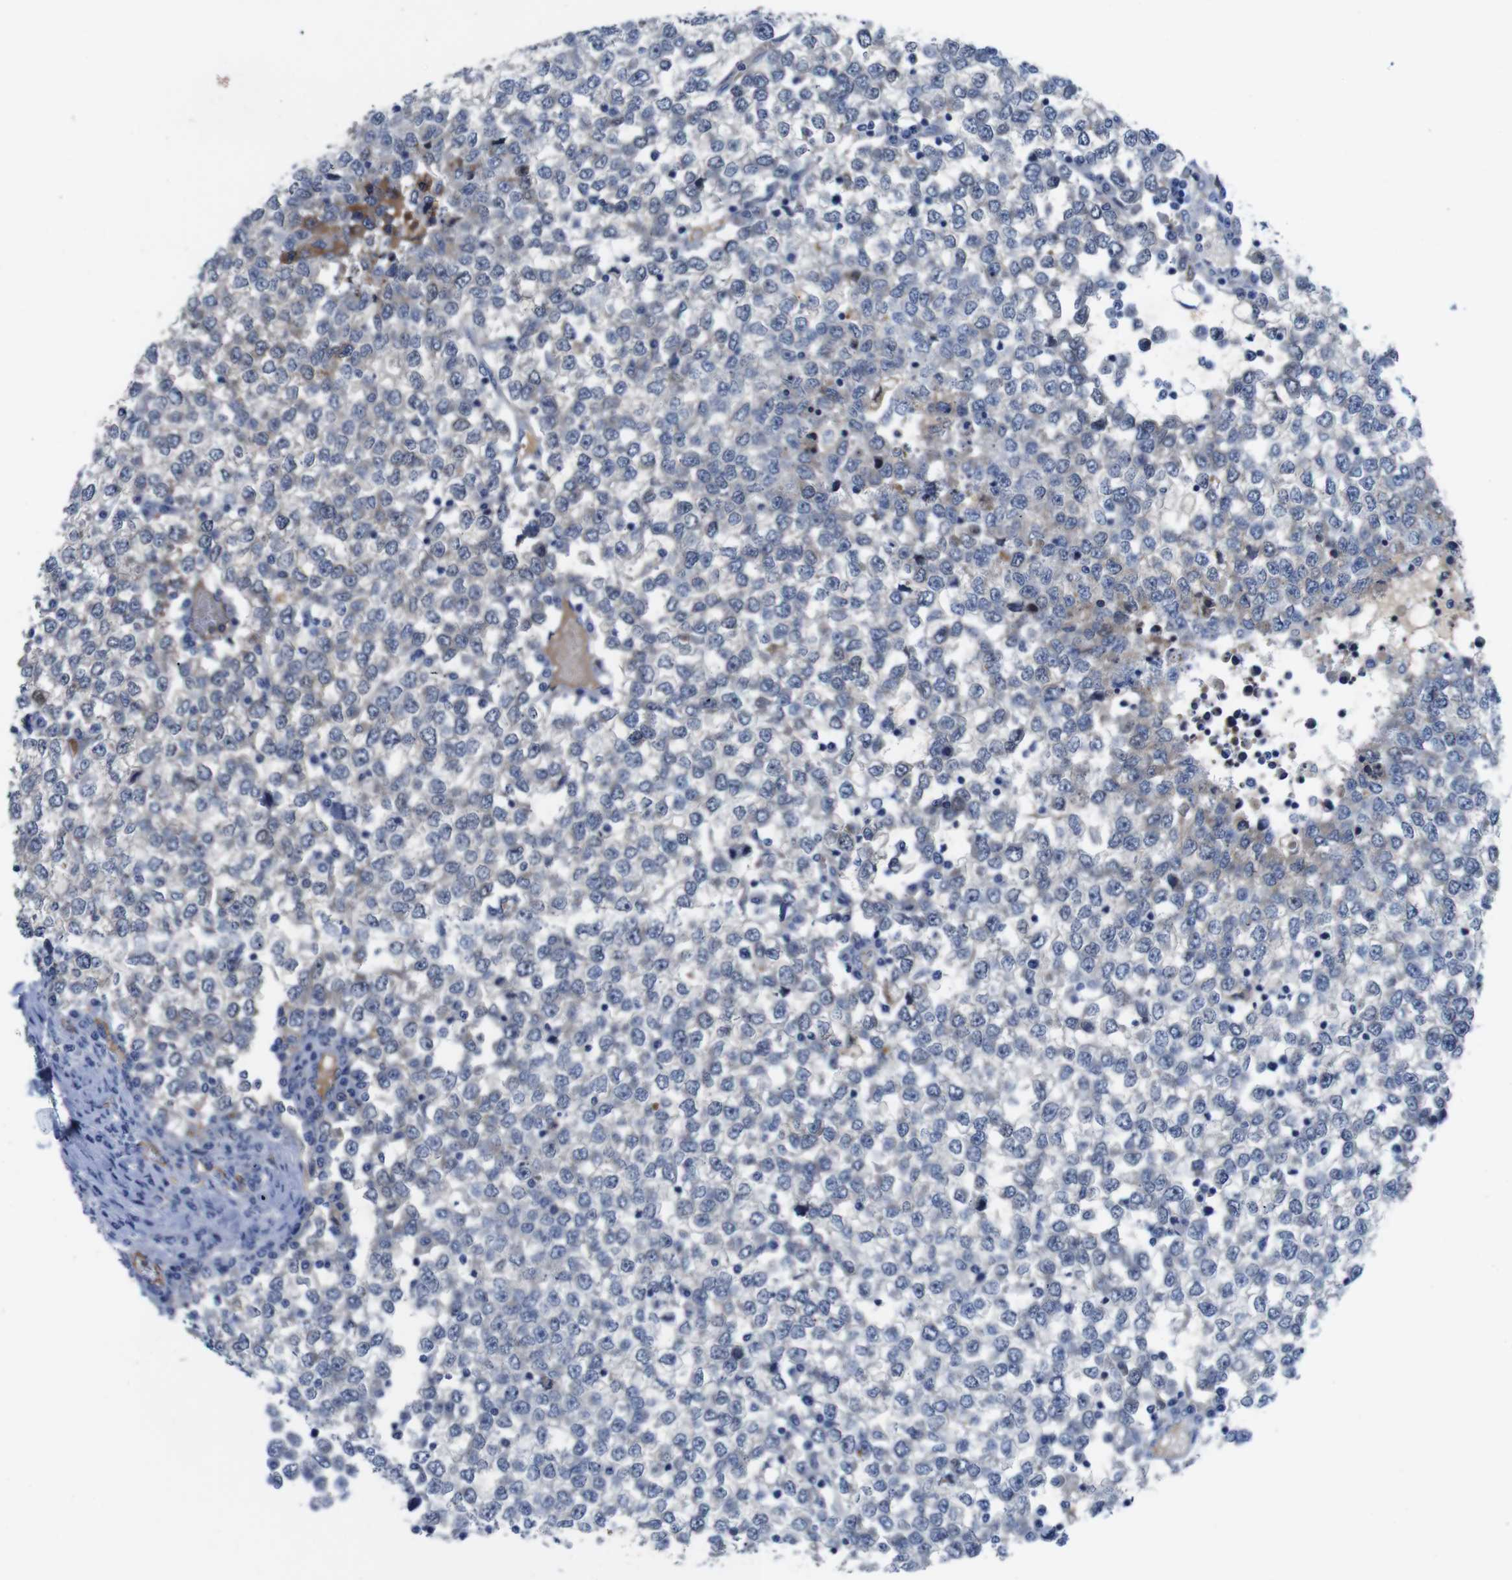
{"staining": {"intensity": "moderate", "quantity": "<25%", "location": "cytoplasmic/membranous"}, "tissue": "testis cancer", "cell_type": "Tumor cells", "image_type": "cancer", "snomed": [{"axis": "morphology", "description": "Seminoma, NOS"}, {"axis": "topography", "description": "Testis"}], "caption": "IHC image of neoplastic tissue: seminoma (testis) stained using immunohistochemistry shows low levels of moderate protein expression localized specifically in the cytoplasmic/membranous of tumor cells, appearing as a cytoplasmic/membranous brown color.", "gene": "C1RL", "patient": {"sex": "male", "age": 65}}